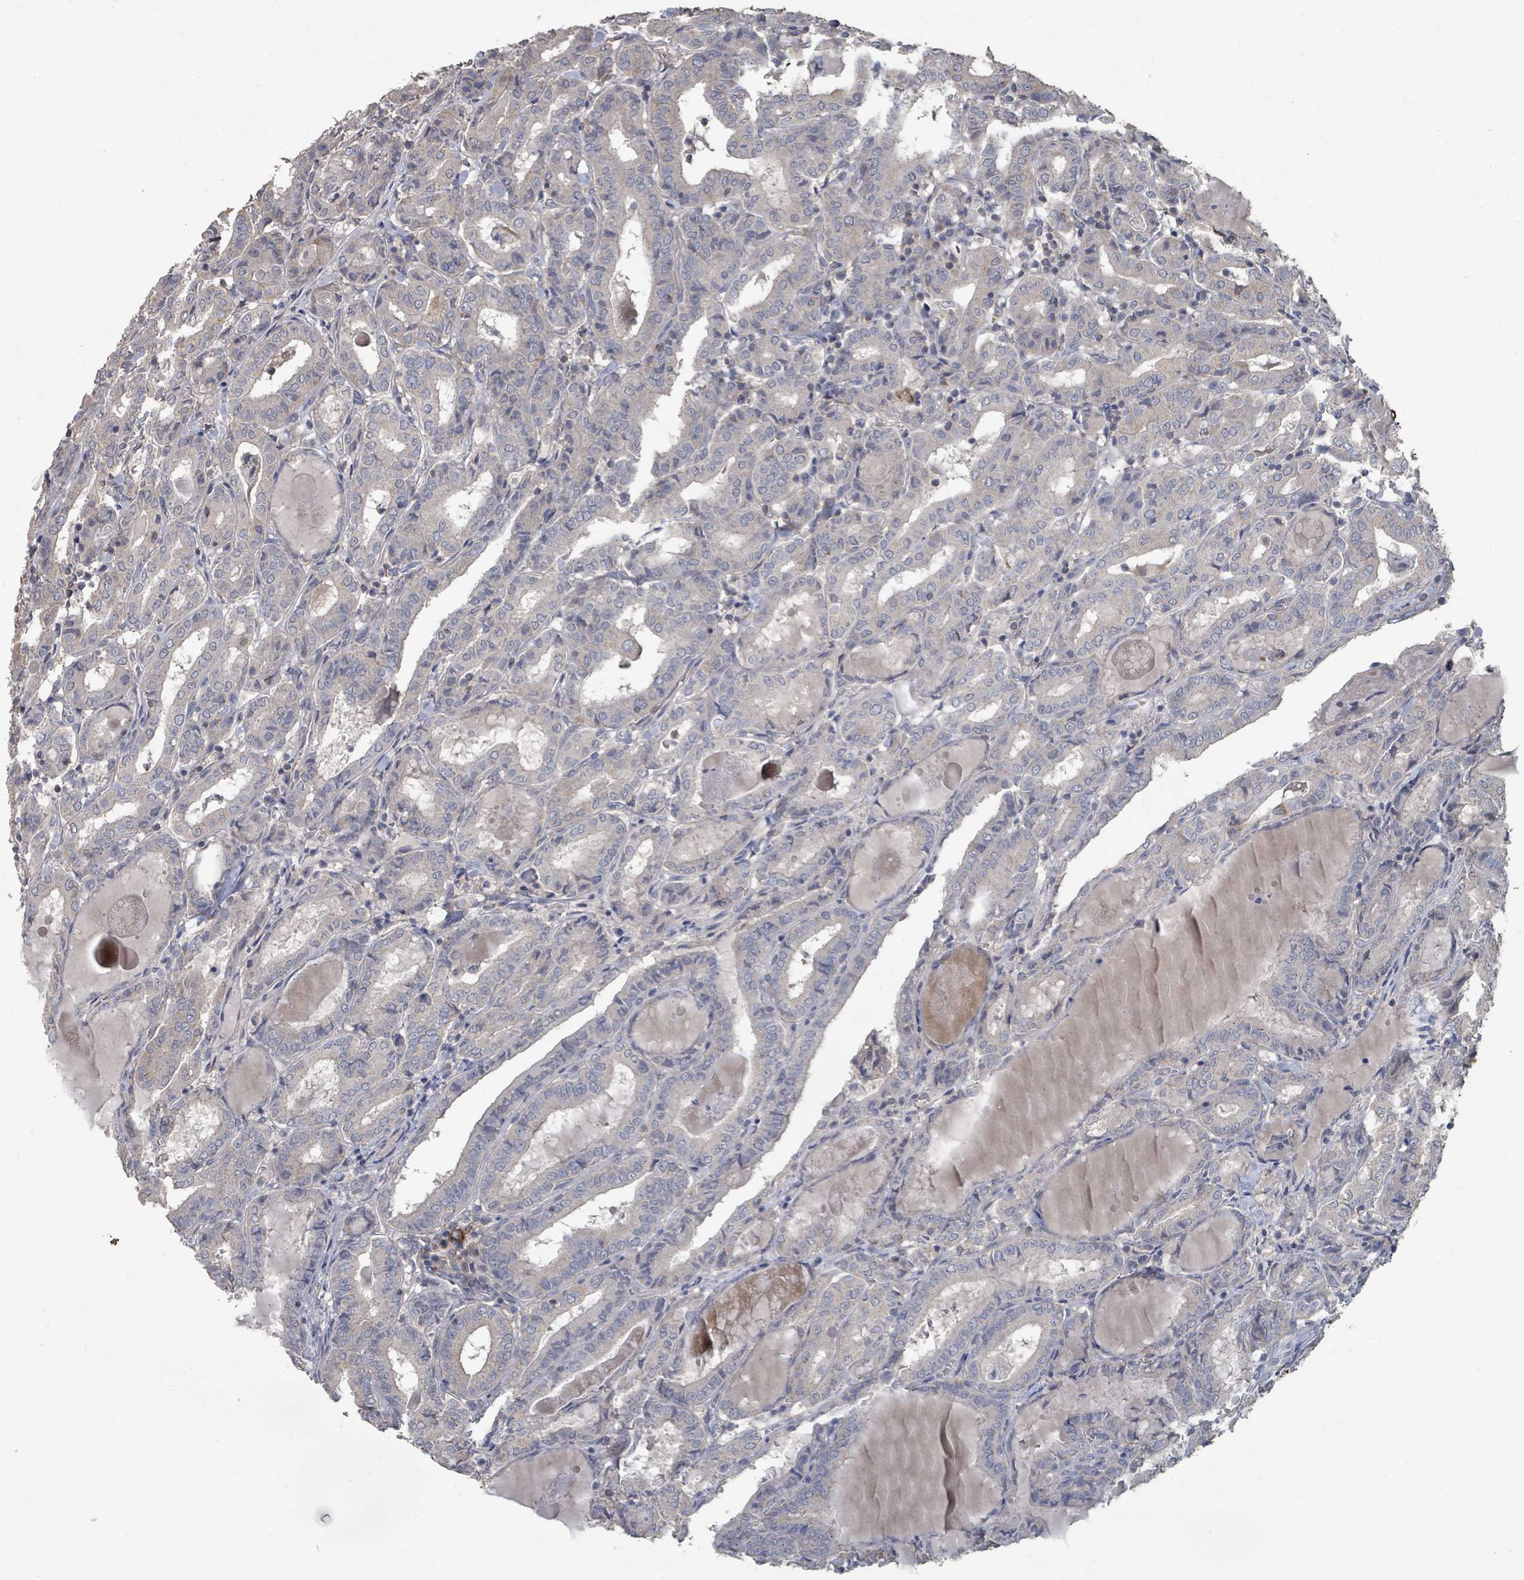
{"staining": {"intensity": "negative", "quantity": "none", "location": "none"}, "tissue": "thyroid cancer", "cell_type": "Tumor cells", "image_type": "cancer", "snomed": [{"axis": "morphology", "description": "Papillary adenocarcinoma, NOS"}, {"axis": "topography", "description": "Thyroid gland"}], "caption": "Immunohistochemistry photomicrograph of human thyroid cancer (papillary adenocarcinoma) stained for a protein (brown), which reveals no staining in tumor cells.", "gene": "SLC9A7", "patient": {"sex": "female", "age": 72}}